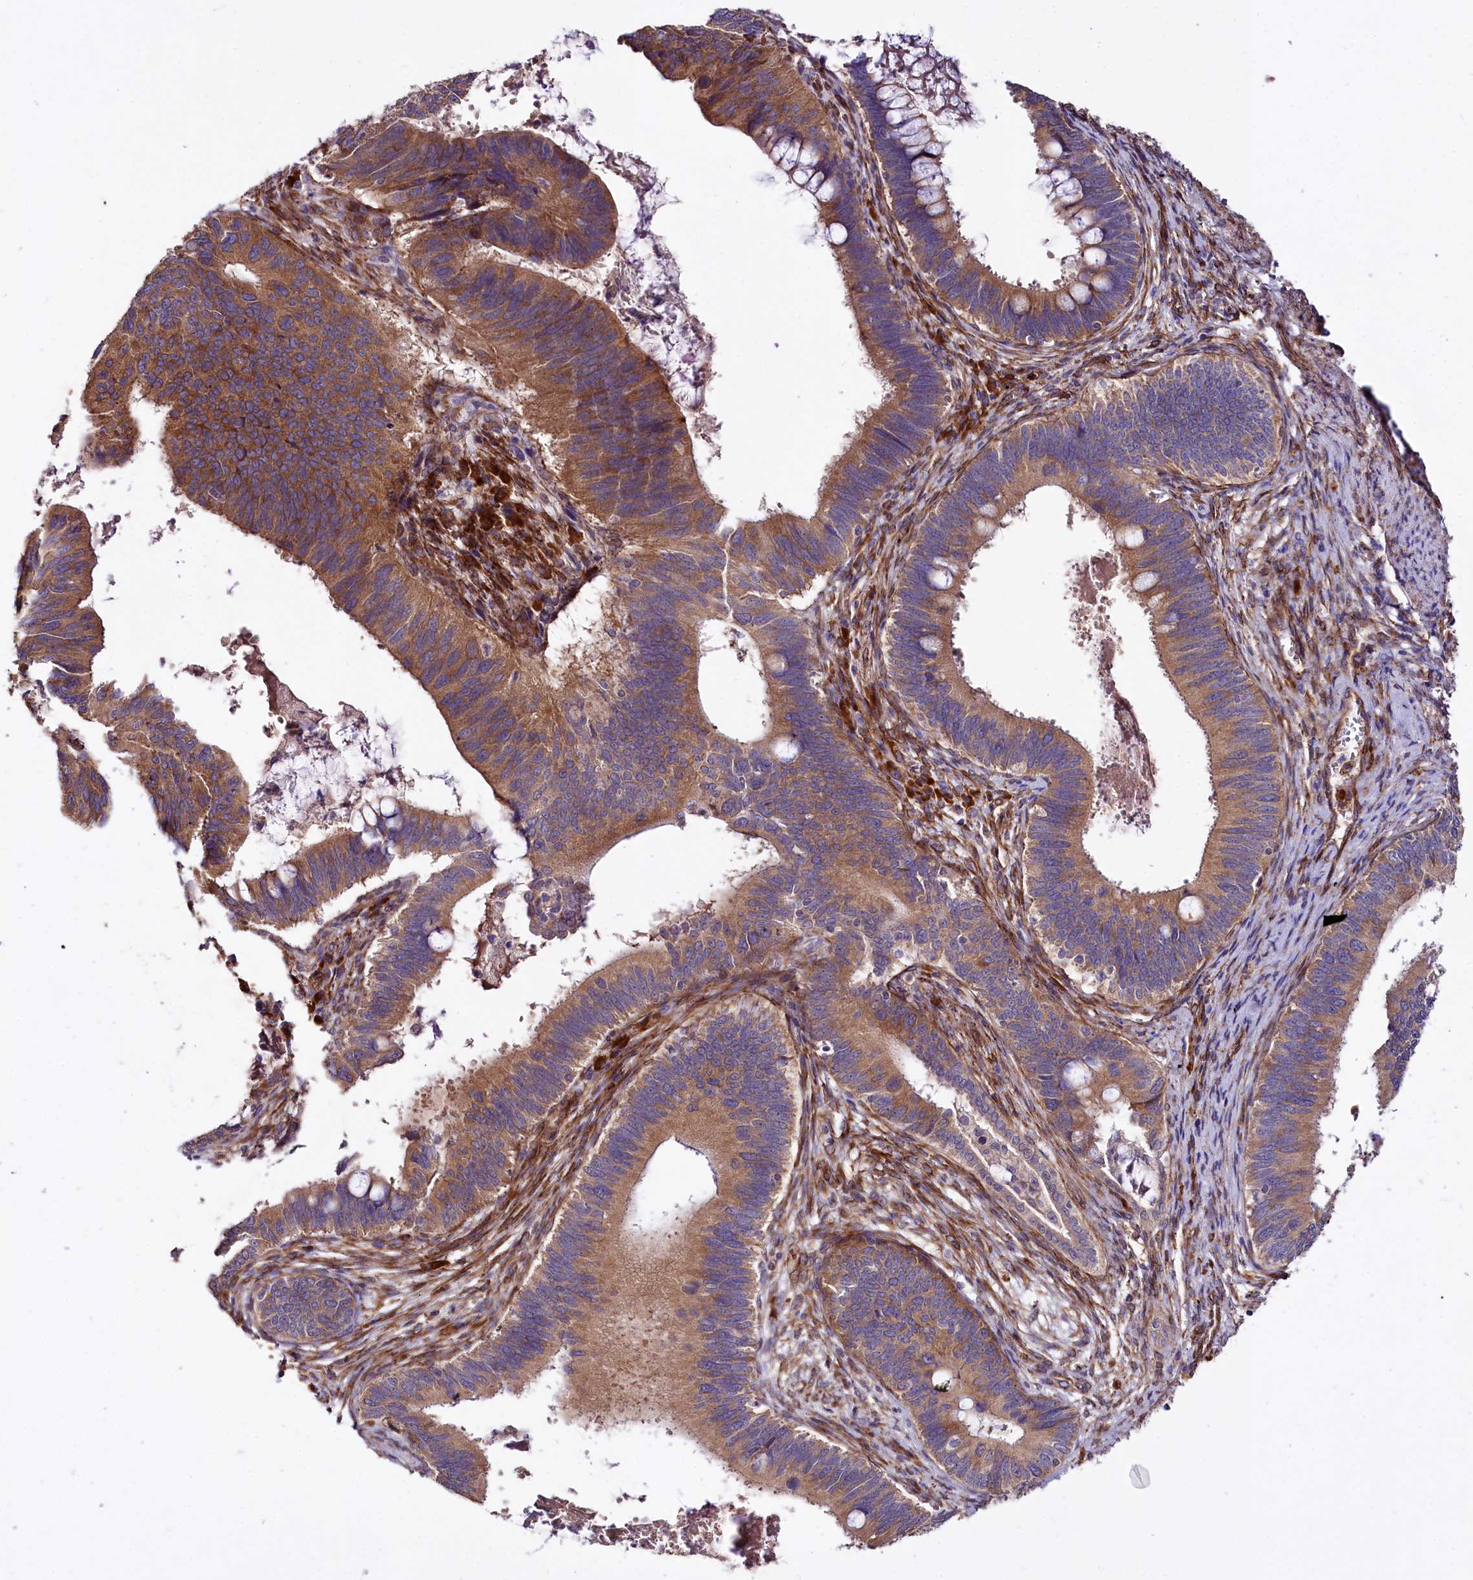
{"staining": {"intensity": "moderate", "quantity": ">75%", "location": "cytoplasmic/membranous"}, "tissue": "cervical cancer", "cell_type": "Tumor cells", "image_type": "cancer", "snomed": [{"axis": "morphology", "description": "Adenocarcinoma, NOS"}, {"axis": "topography", "description": "Cervix"}], "caption": "Immunohistochemistry (IHC) micrograph of neoplastic tissue: human cervical cancer stained using IHC reveals medium levels of moderate protein expression localized specifically in the cytoplasmic/membranous of tumor cells, appearing as a cytoplasmic/membranous brown color.", "gene": "SPATS2", "patient": {"sex": "female", "age": 42}}